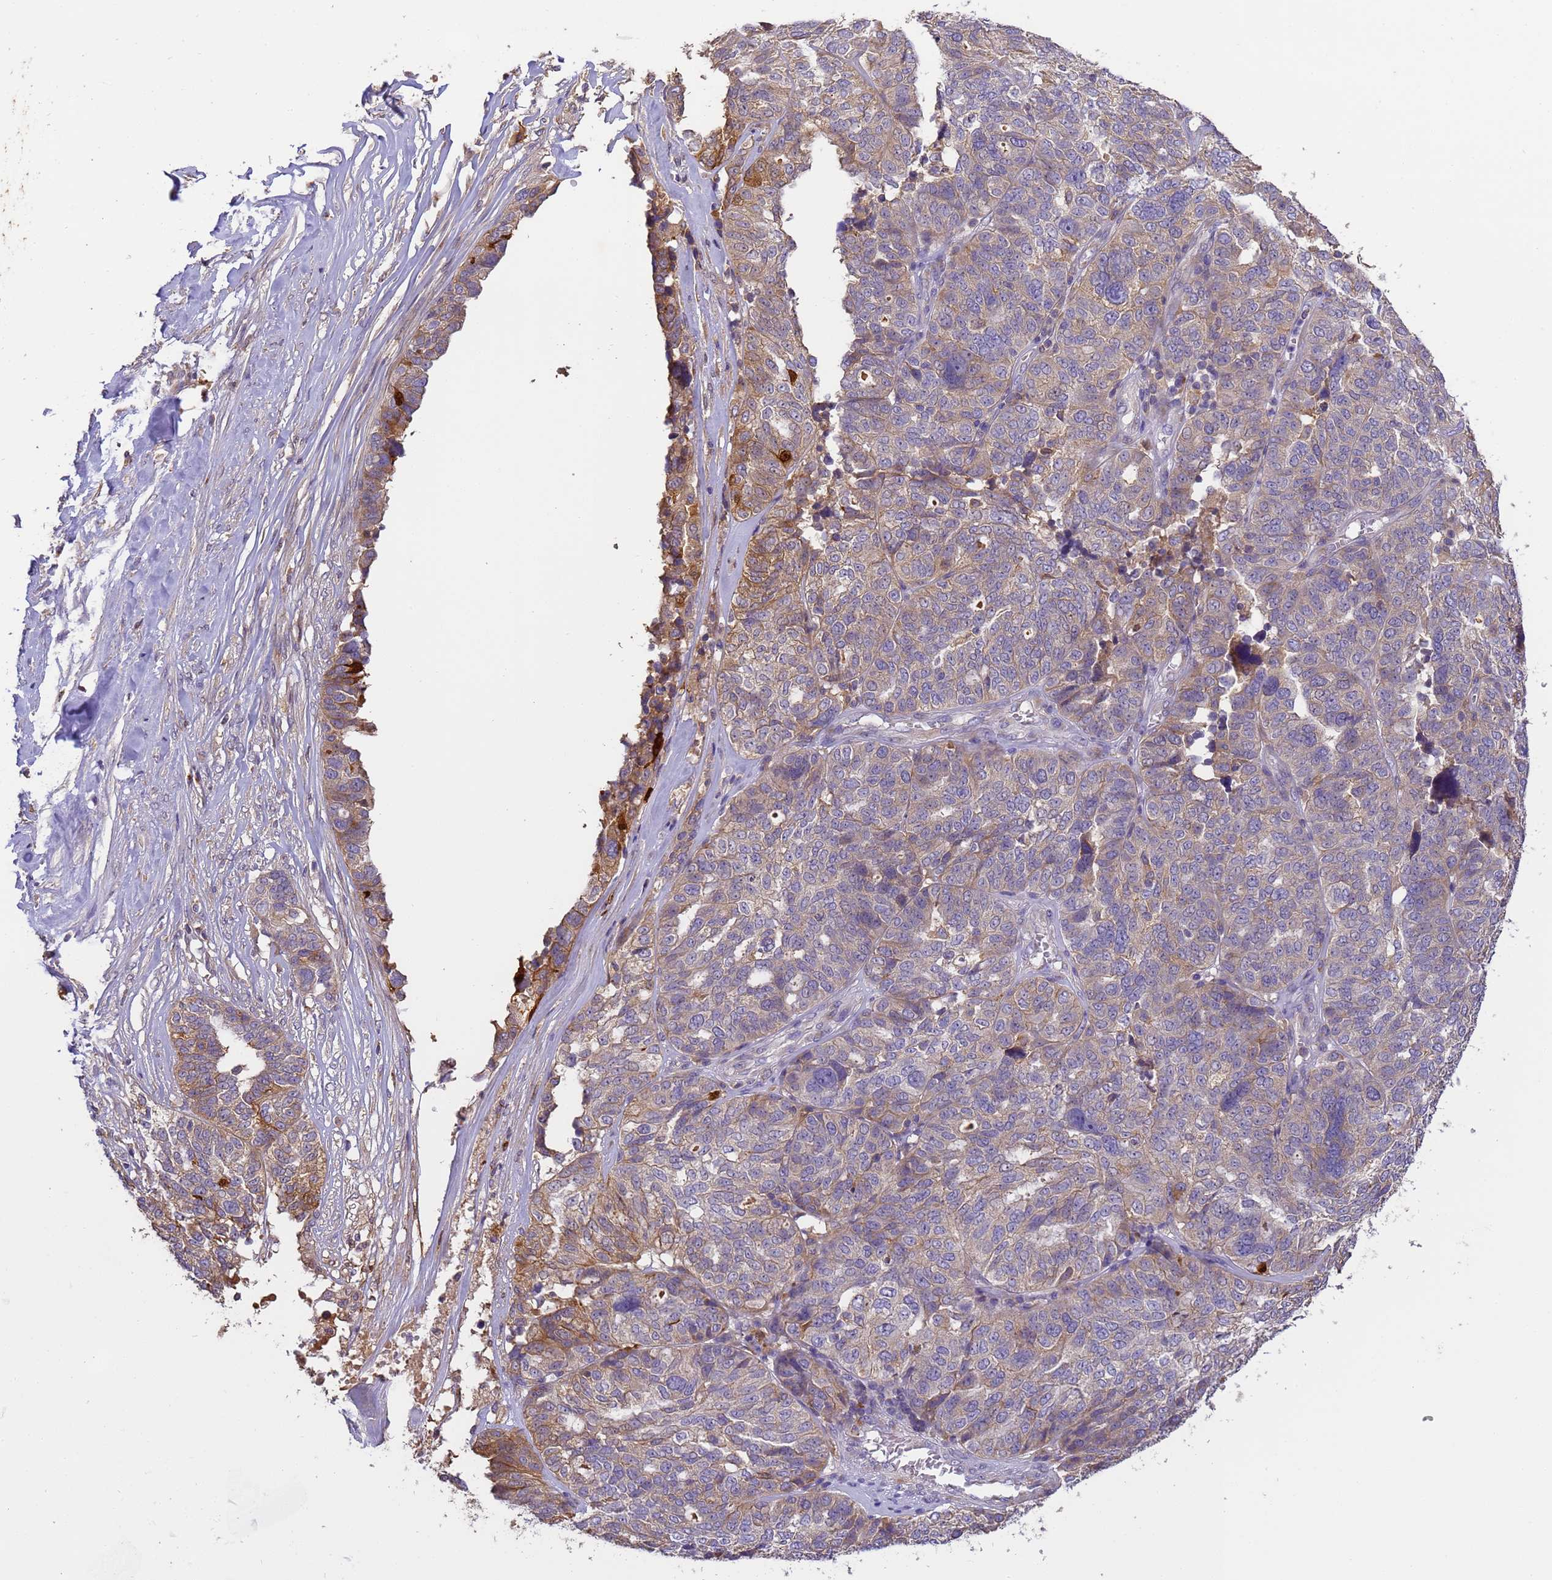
{"staining": {"intensity": "moderate", "quantity": "25%-75%", "location": "cytoplasmic/membranous"}, "tissue": "ovarian cancer", "cell_type": "Tumor cells", "image_type": "cancer", "snomed": [{"axis": "morphology", "description": "Cystadenocarcinoma, serous, NOS"}, {"axis": "topography", "description": "Ovary"}], "caption": "DAB immunohistochemical staining of human serous cystadenocarcinoma (ovarian) displays moderate cytoplasmic/membranous protein expression in approximately 25%-75% of tumor cells.", "gene": "M6PR", "patient": {"sex": "female", "age": 59}}